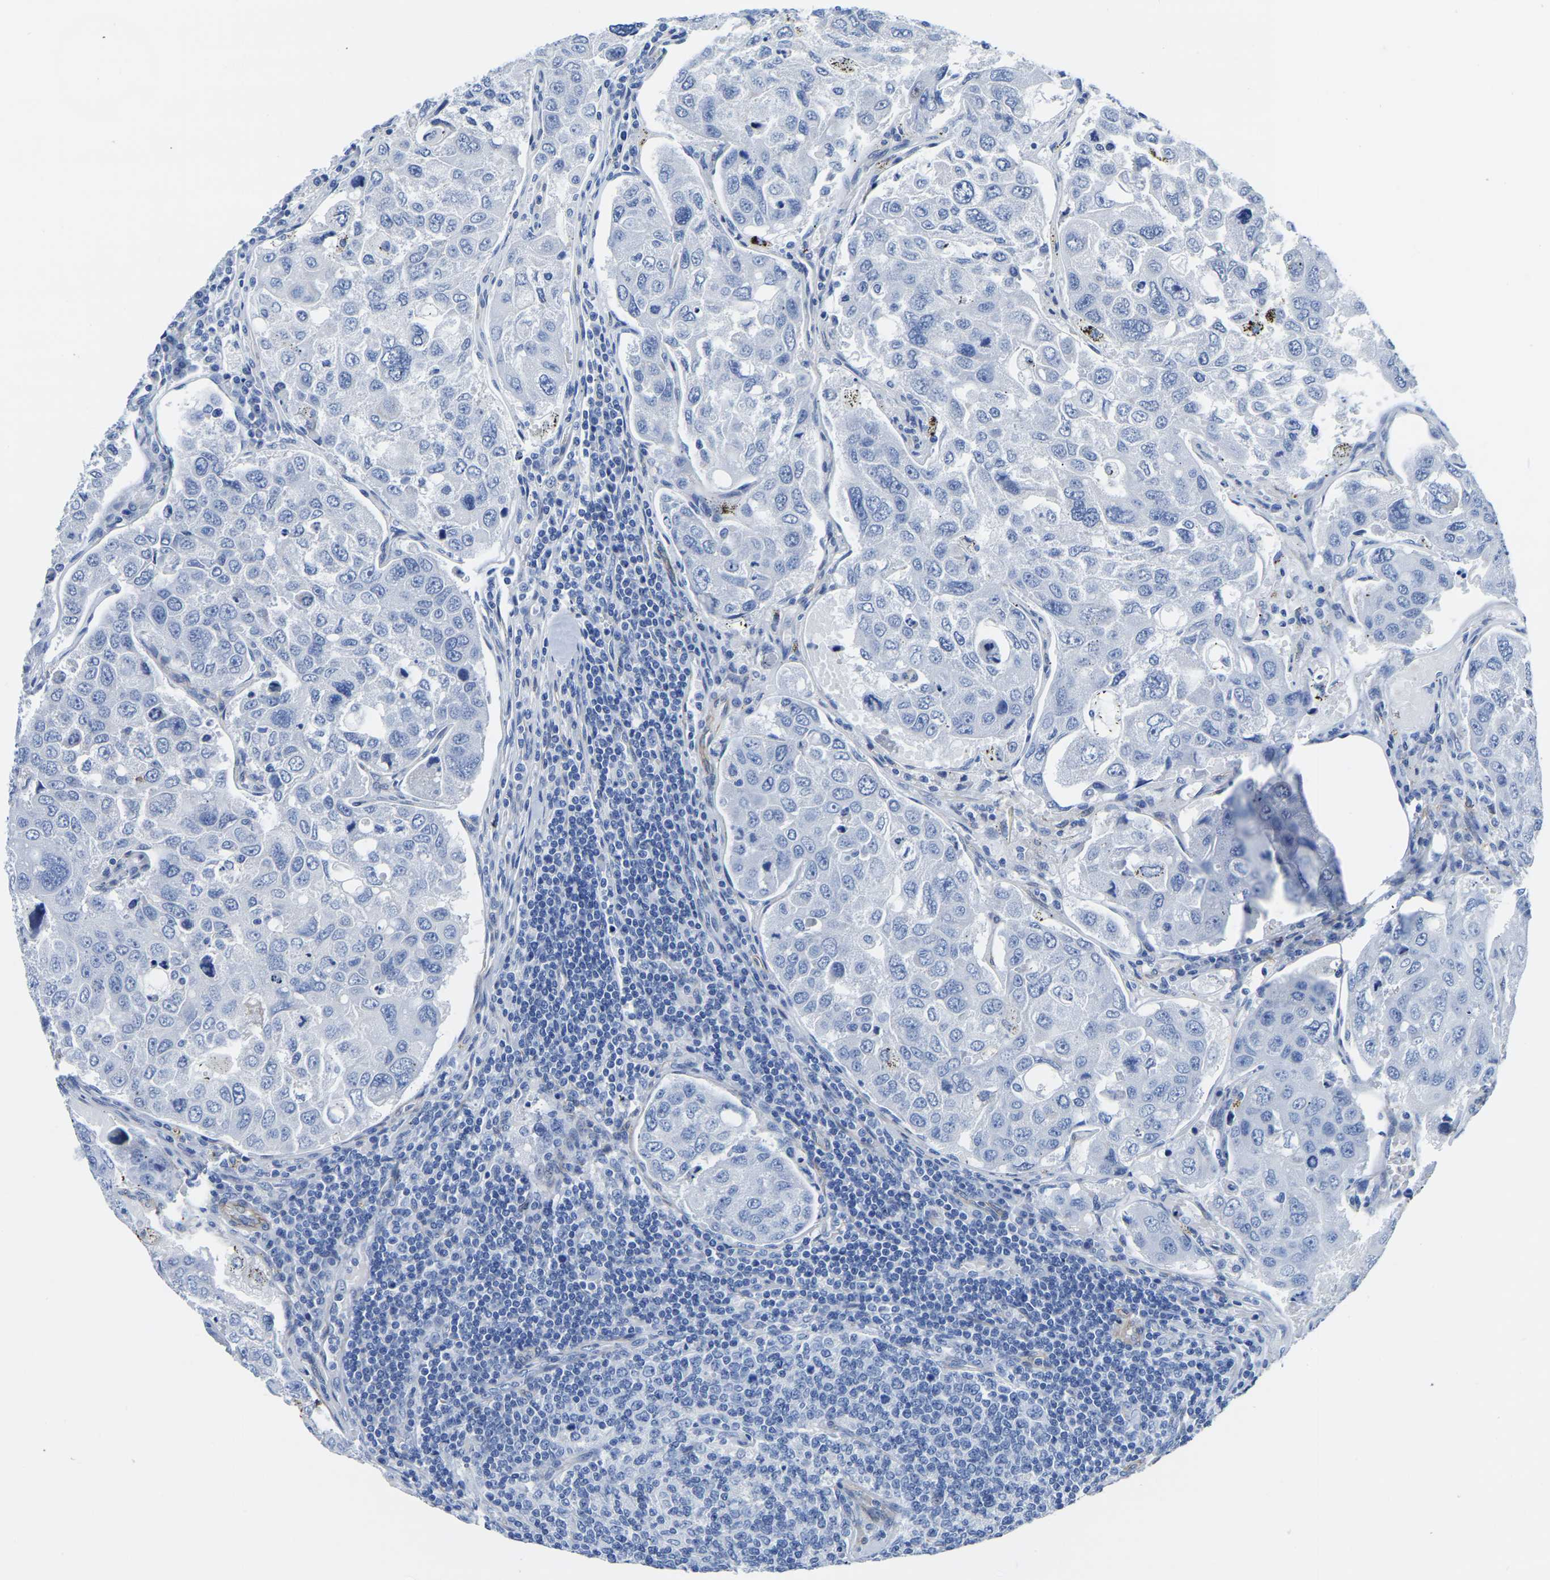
{"staining": {"intensity": "negative", "quantity": "none", "location": "none"}, "tissue": "urothelial cancer", "cell_type": "Tumor cells", "image_type": "cancer", "snomed": [{"axis": "morphology", "description": "Urothelial carcinoma, High grade"}, {"axis": "topography", "description": "Lymph node"}, {"axis": "topography", "description": "Urinary bladder"}], "caption": "This is a image of immunohistochemistry (IHC) staining of urothelial carcinoma (high-grade), which shows no positivity in tumor cells. (Stains: DAB immunohistochemistry with hematoxylin counter stain, Microscopy: brightfield microscopy at high magnification).", "gene": "SLC45A3", "patient": {"sex": "male", "age": 51}}